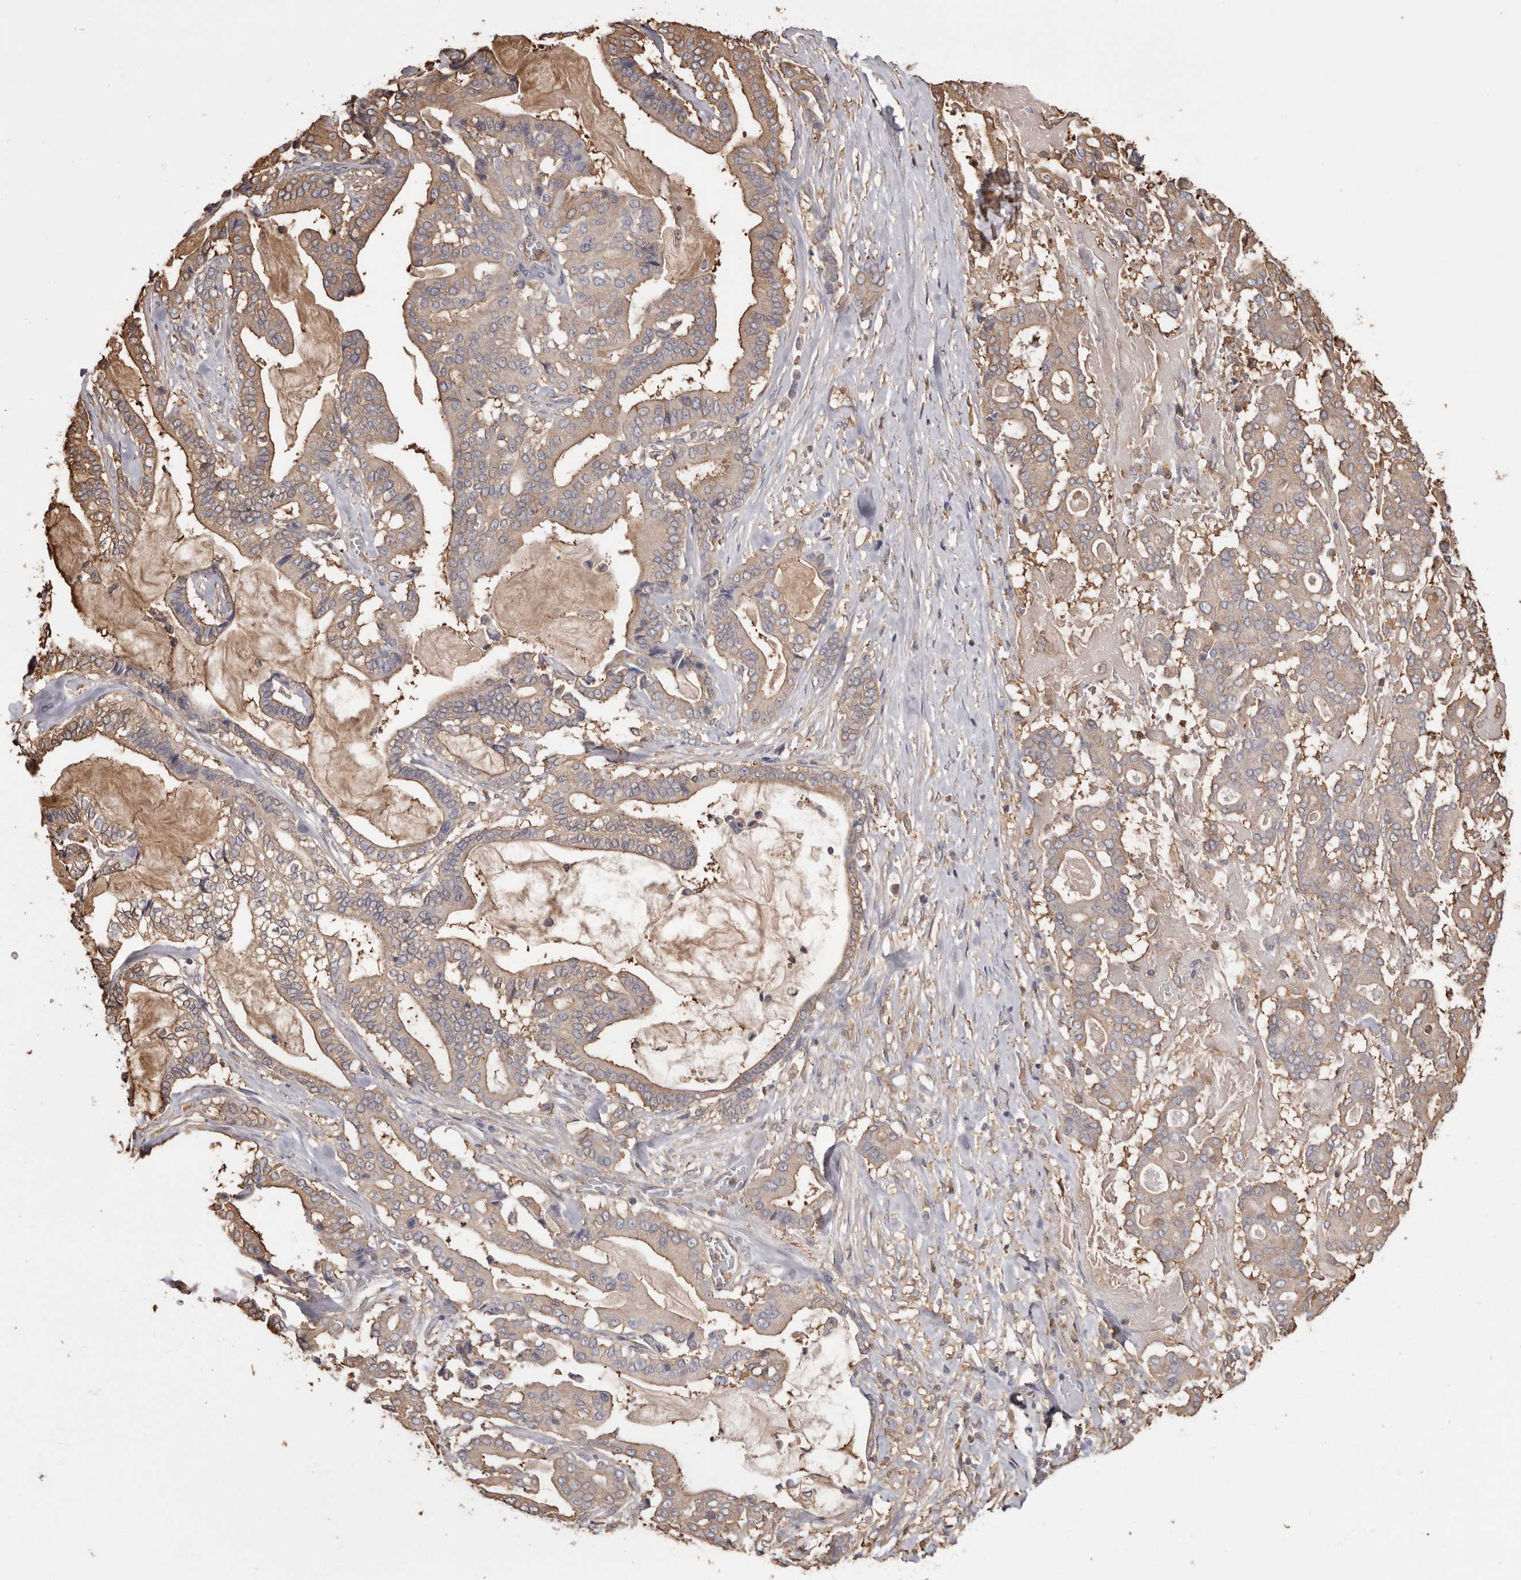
{"staining": {"intensity": "moderate", "quantity": "25%-75%", "location": "cytoplasmic/membranous"}, "tissue": "pancreatic cancer", "cell_type": "Tumor cells", "image_type": "cancer", "snomed": [{"axis": "morphology", "description": "Adenocarcinoma, NOS"}, {"axis": "topography", "description": "Pancreas"}], "caption": "Tumor cells reveal medium levels of moderate cytoplasmic/membranous staining in approximately 25%-75% of cells in pancreatic cancer (adenocarcinoma). (IHC, brightfield microscopy, high magnification).", "gene": "PKM", "patient": {"sex": "male", "age": 63}}